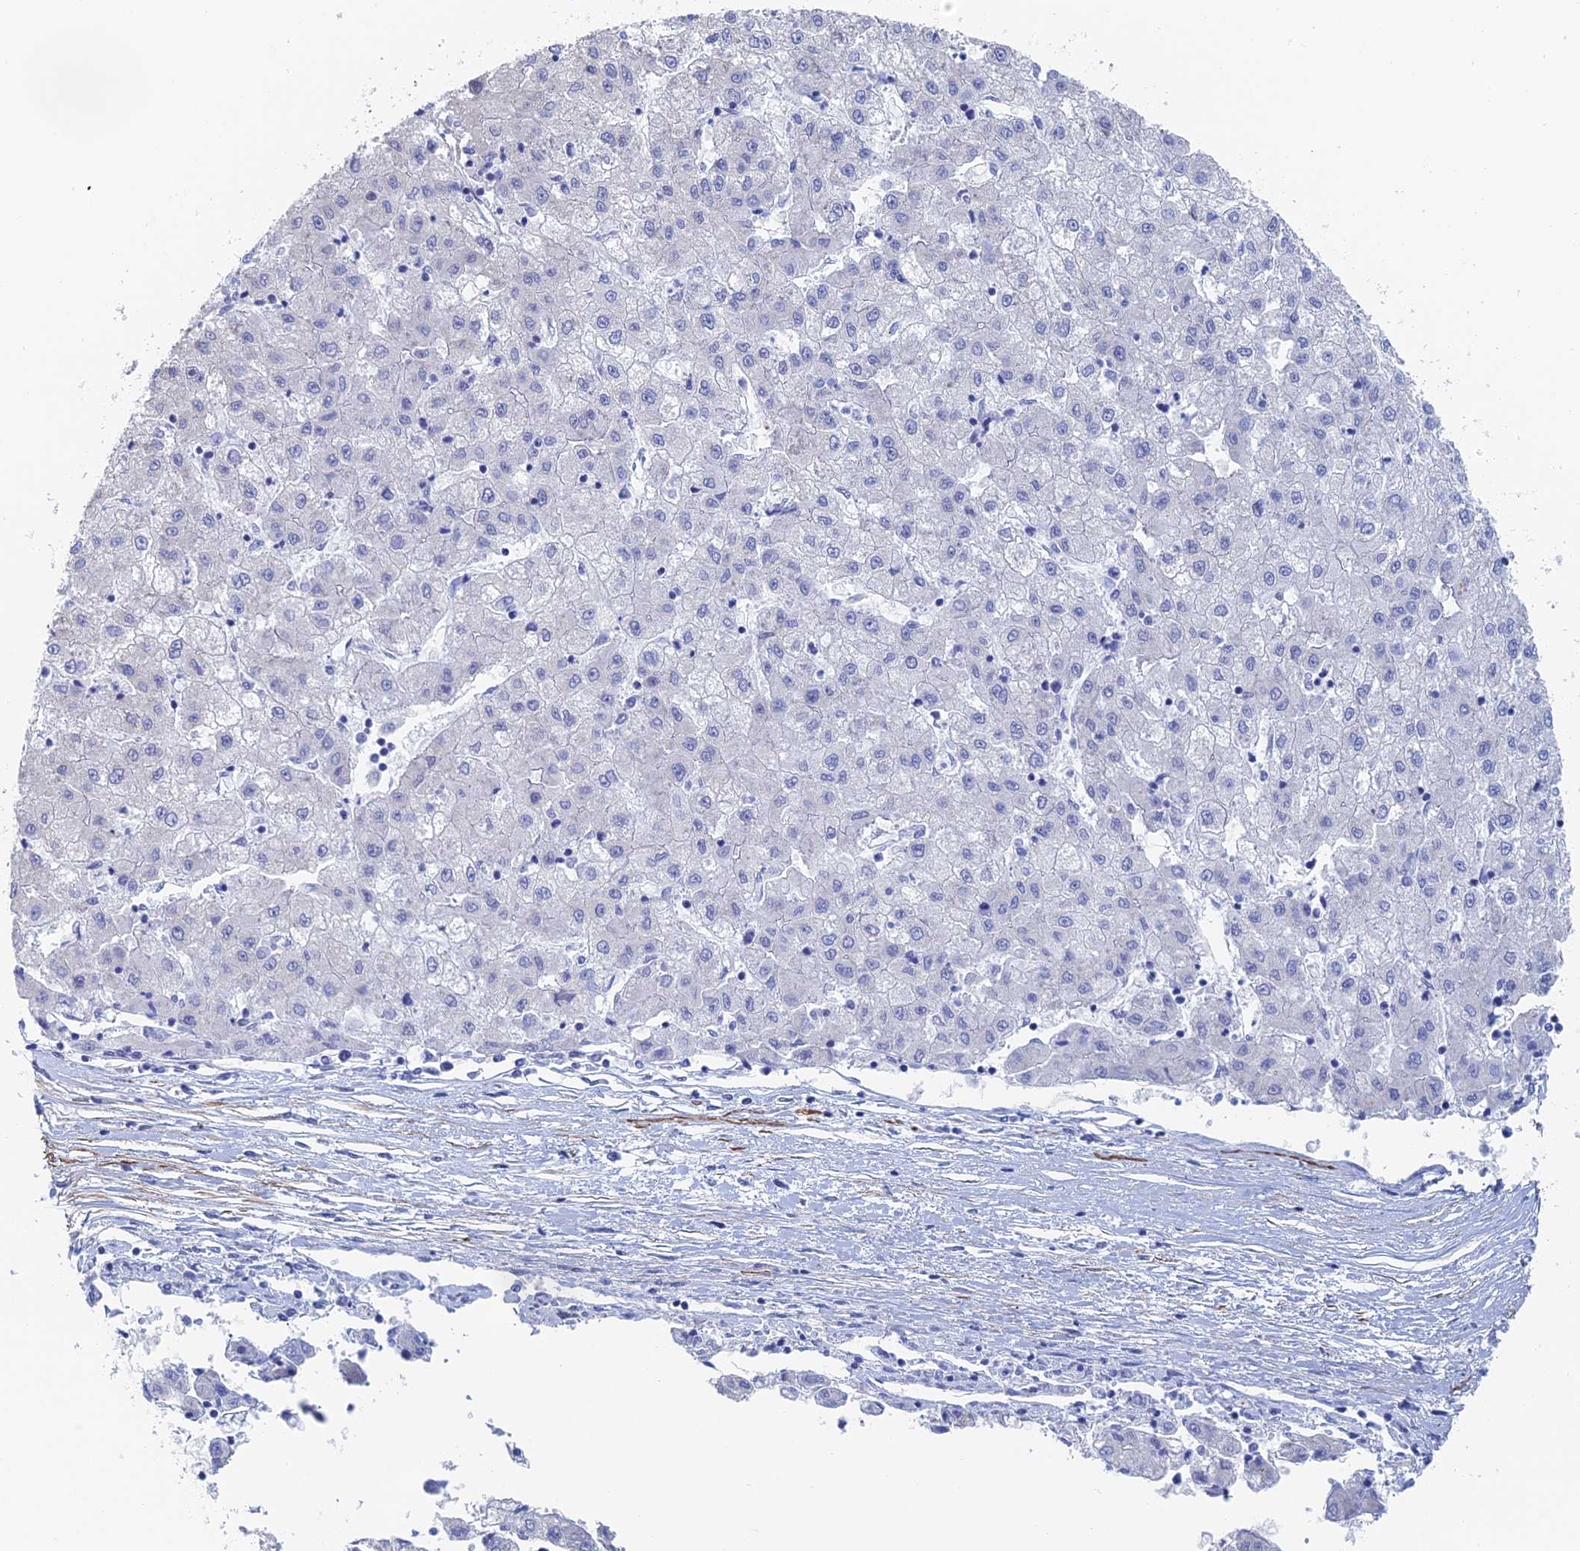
{"staining": {"intensity": "negative", "quantity": "none", "location": "none"}, "tissue": "liver cancer", "cell_type": "Tumor cells", "image_type": "cancer", "snomed": [{"axis": "morphology", "description": "Carcinoma, Hepatocellular, NOS"}, {"axis": "topography", "description": "Liver"}], "caption": "Liver cancer stained for a protein using immunohistochemistry demonstrates no positivity tumor cells.", "gene": "KCNK18", "patient": {"sex": "male", "age": 72}}